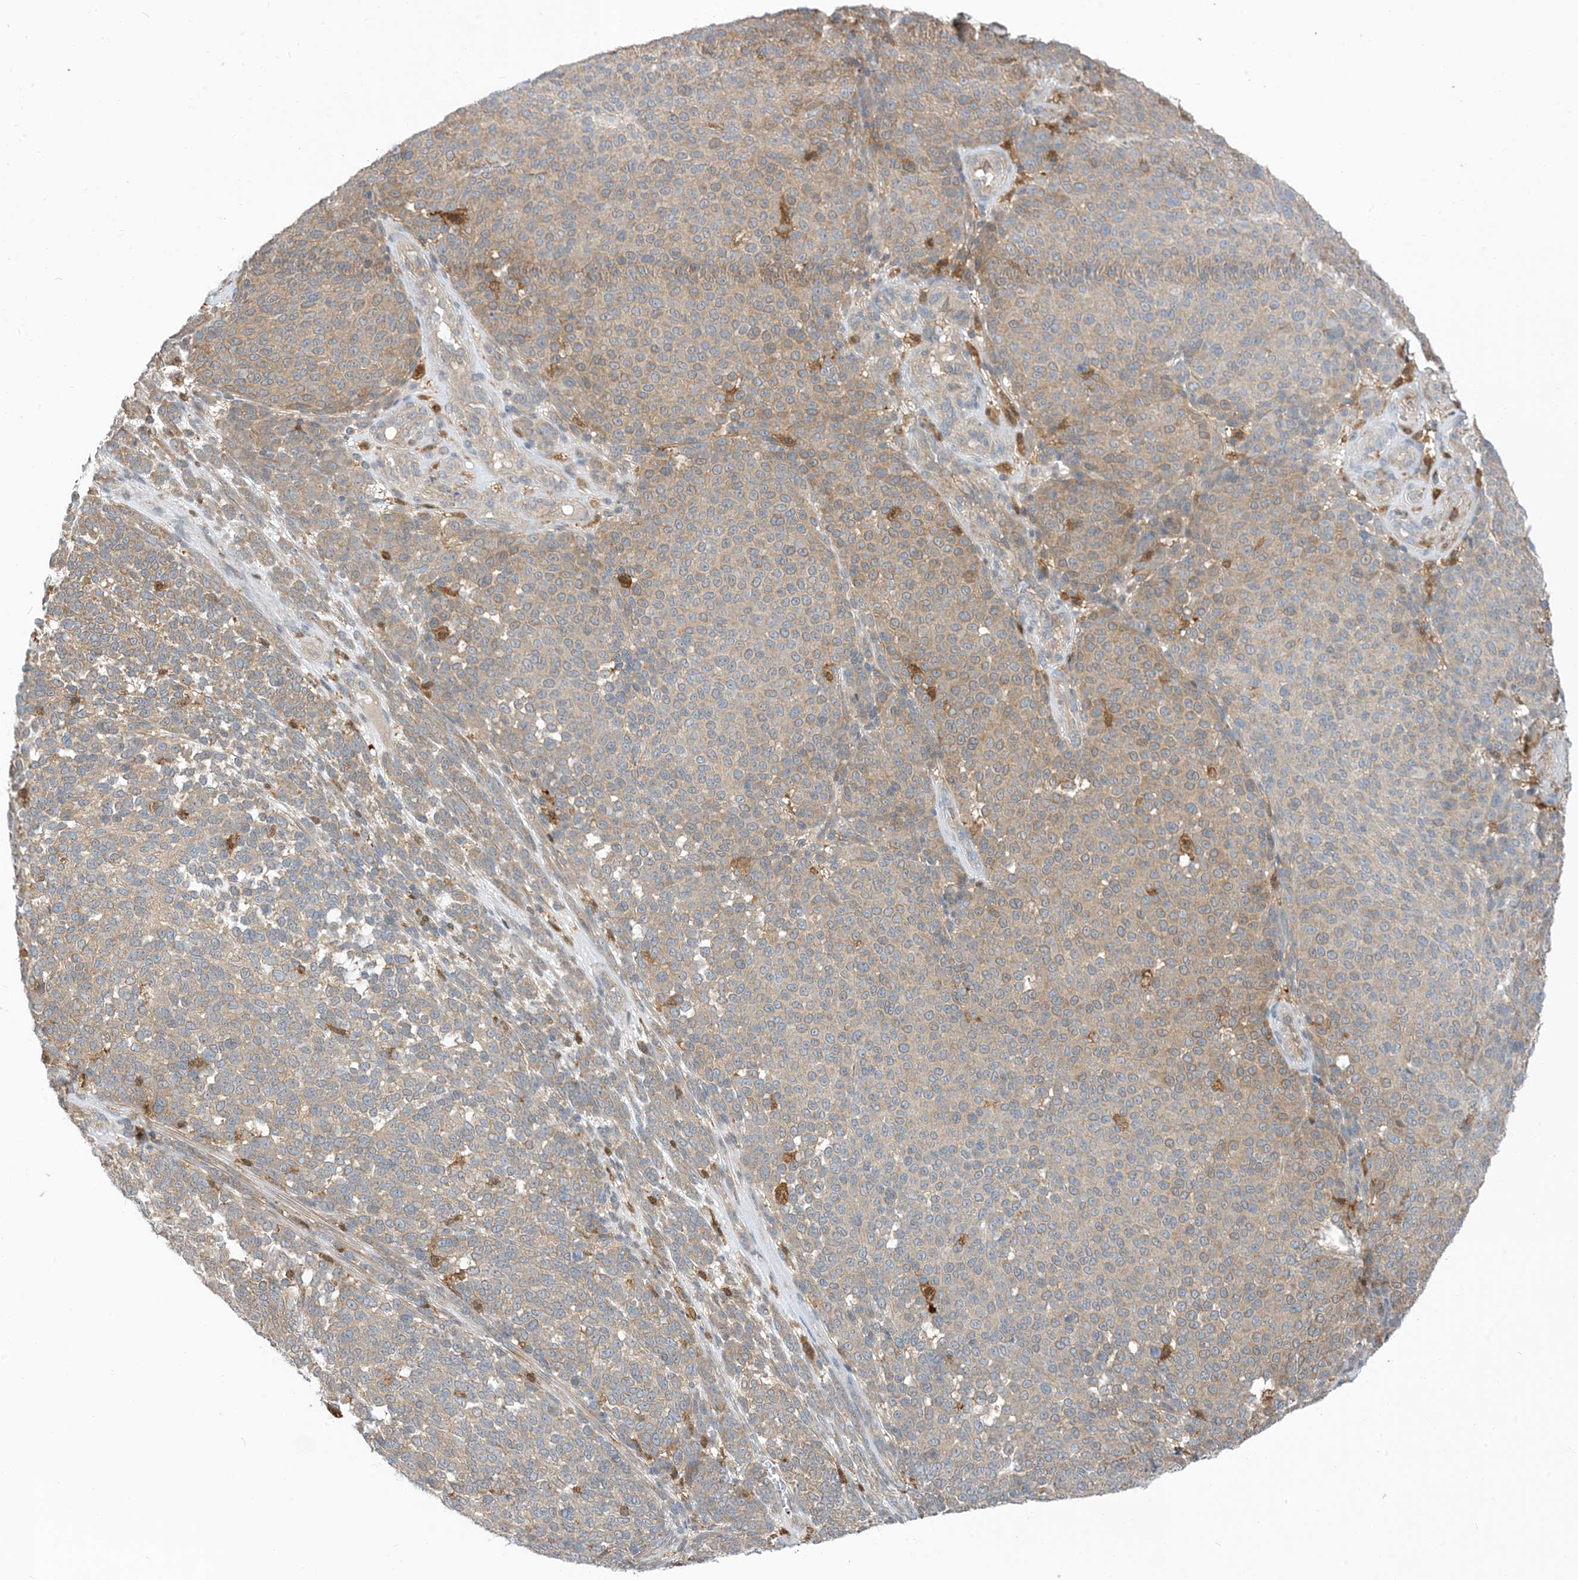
{"staining": {"intensity": "weak", "quantity": "25%-75%", "location": "cytoplasmic/membranous"}, "tissue": "melanoma", "cell_type": "Tumor cells", "image_type": "cancer", "snomed": [{"axis": "morphology", "description": "Malignant melanoma, NOS"}, {"axis": "topography", "description": "Skin"}], "caption": "Melanoma tissue reveals weak cytoplasmic/membranous expression in approximately 25%-75% of tumor cells, visualized by immunohistochemistry.", "gene": "NAGK", "patient": {"sex": "male", "age": 49}}